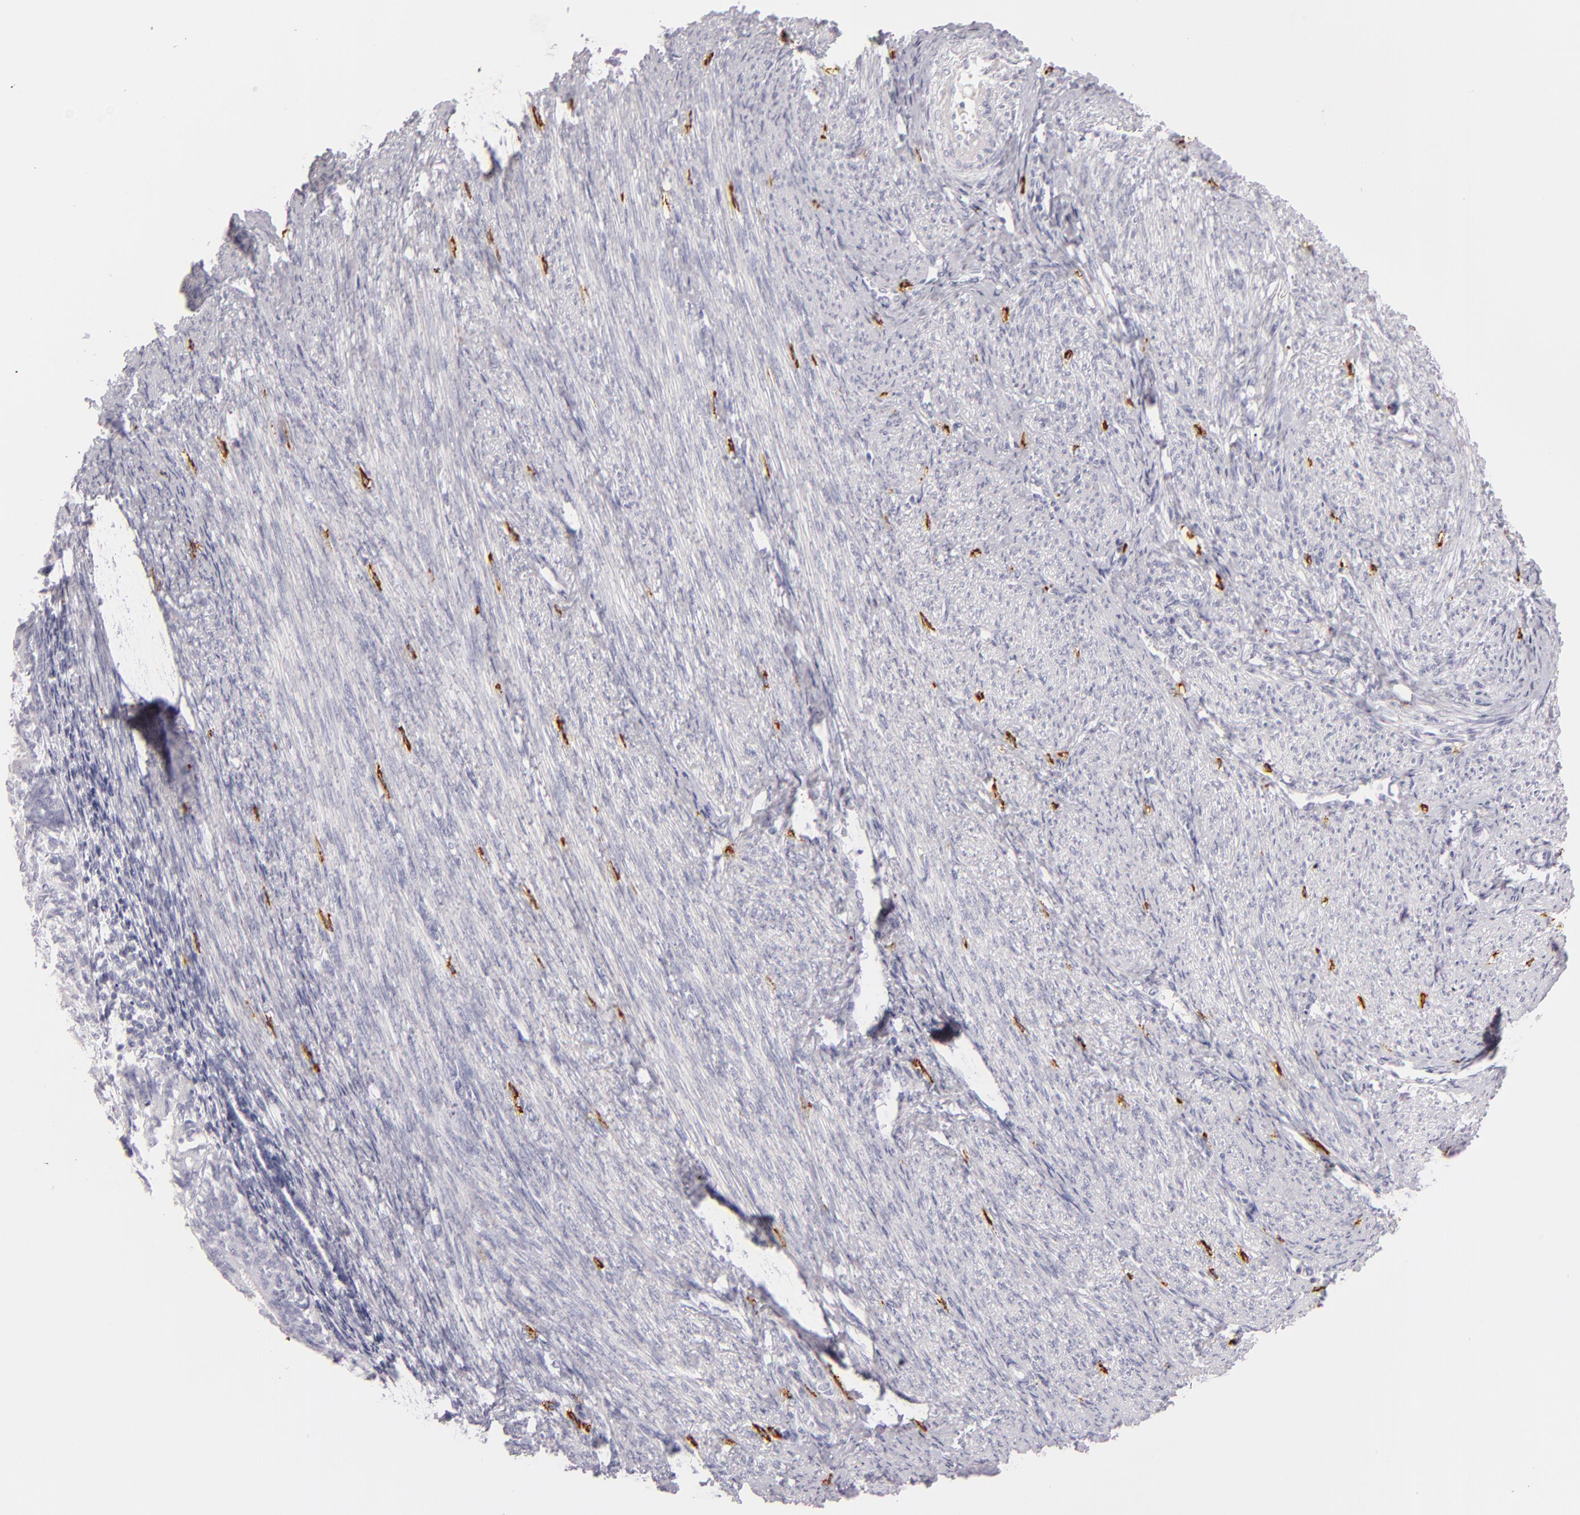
{"staining": {"intensity": "negative", "quantity": "none", "location": "none"}, "tissue": "endometrial cancer", "cell_type": "Tumor cells", "image_type": "cancer", "snomed": [{"axis": "morphology", "description": "Adenocarcinoma, NOS"}, {"axis": "topography", "description": "Endometrium"}], "caption": "Protein analysis of endometrial adenocarcinoma demonstrates no significant staining in tumor cells.", "gene": "TPSD1", "patient": {"sex": "female", "age": 55}}